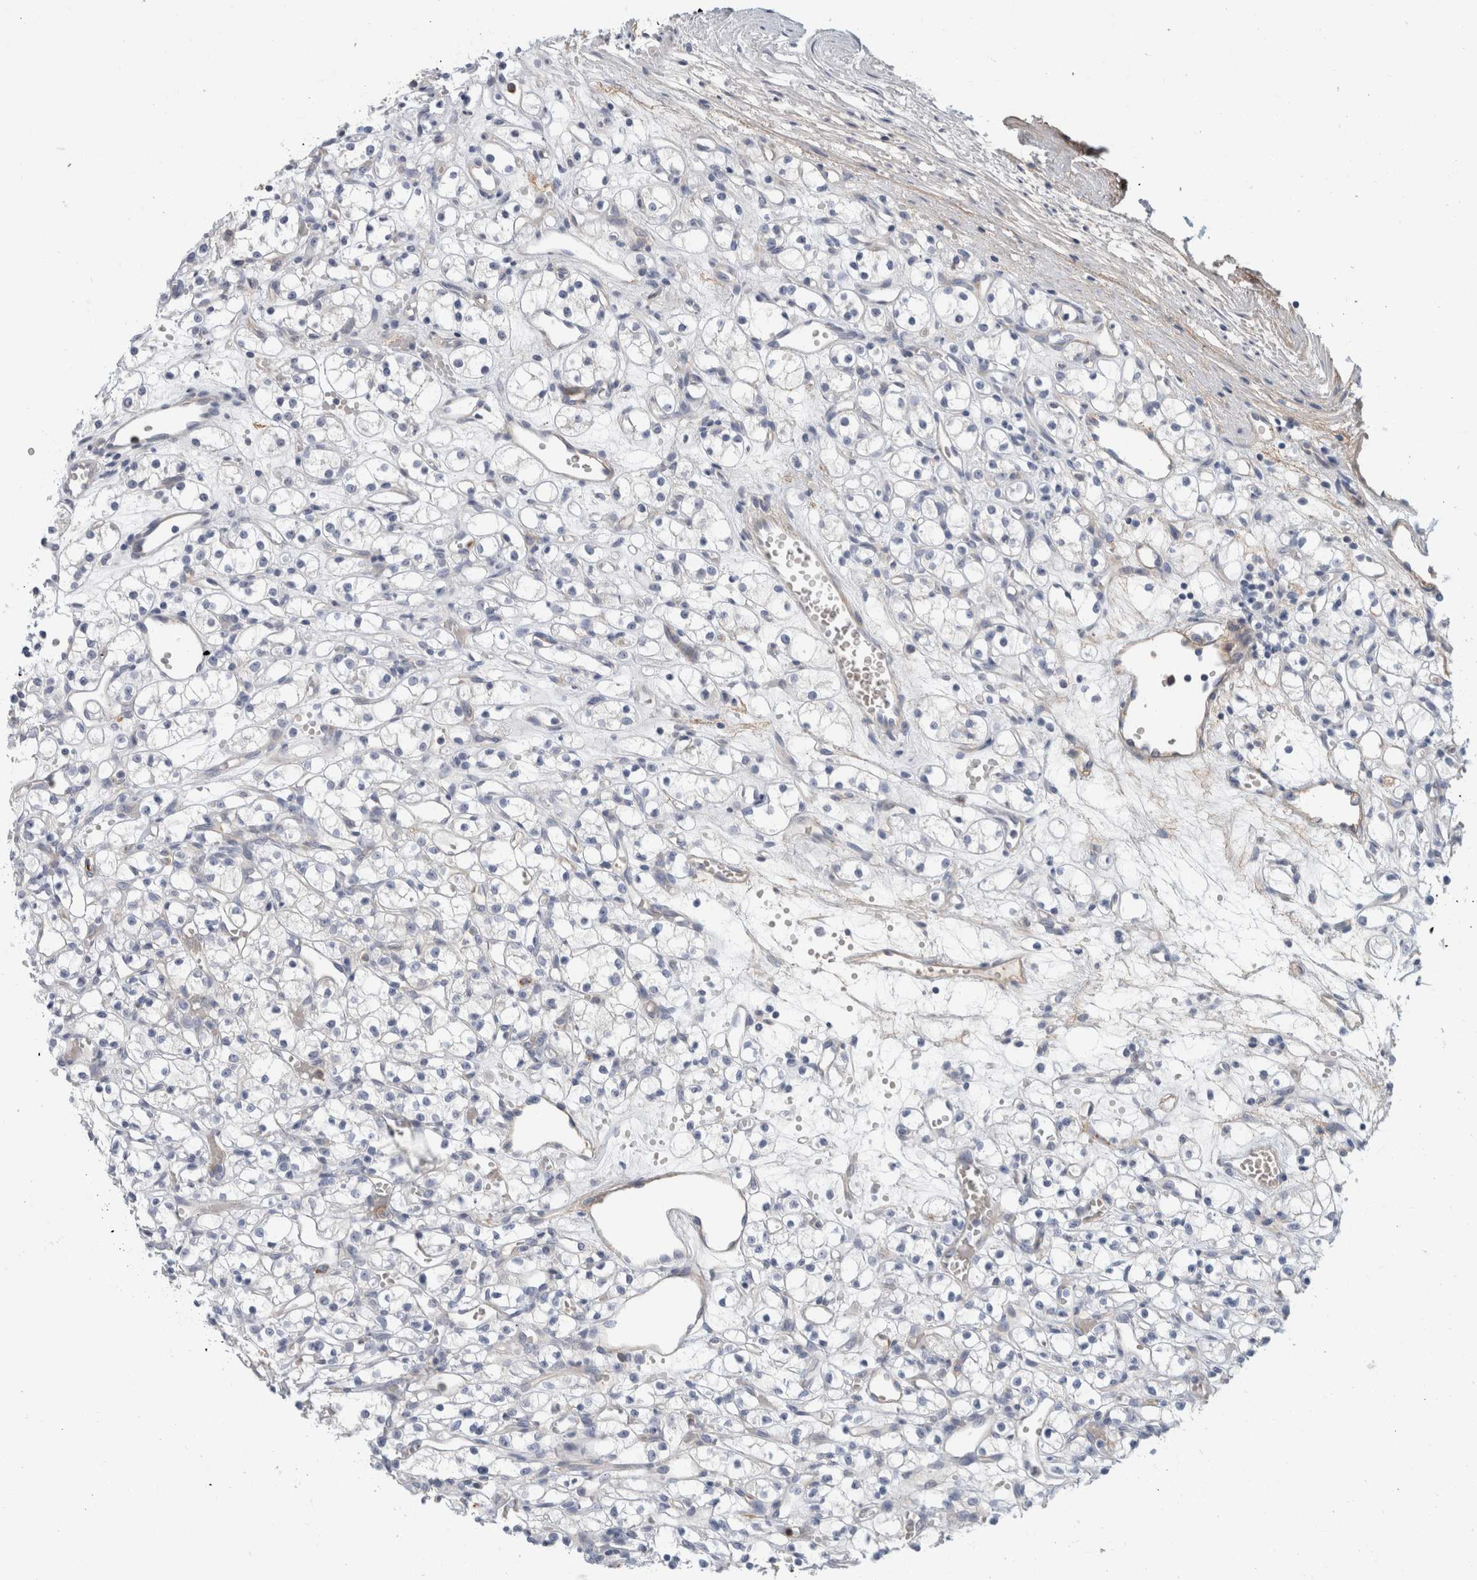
{"staining": {"intensity": "negative", "quantity": "none", "location": "none"}, "tissue": "renal cancer", "cell_type": "Tumor cells", "image_type": "cancer", "snomed": [{"axis": "morphology", "description": "Adenocarcinoma, NOS"}, {"axis": "topography", "description": "Kidney"}], "caption": "Photomicrograph shows no significant protein positivity in tumor cells of adenocarcinoma (renal). (Immunohistochemistry, brightfield microscopy, high magnification).", "gene": "CD55", "patient": {"sex": "female", "age": 59}}